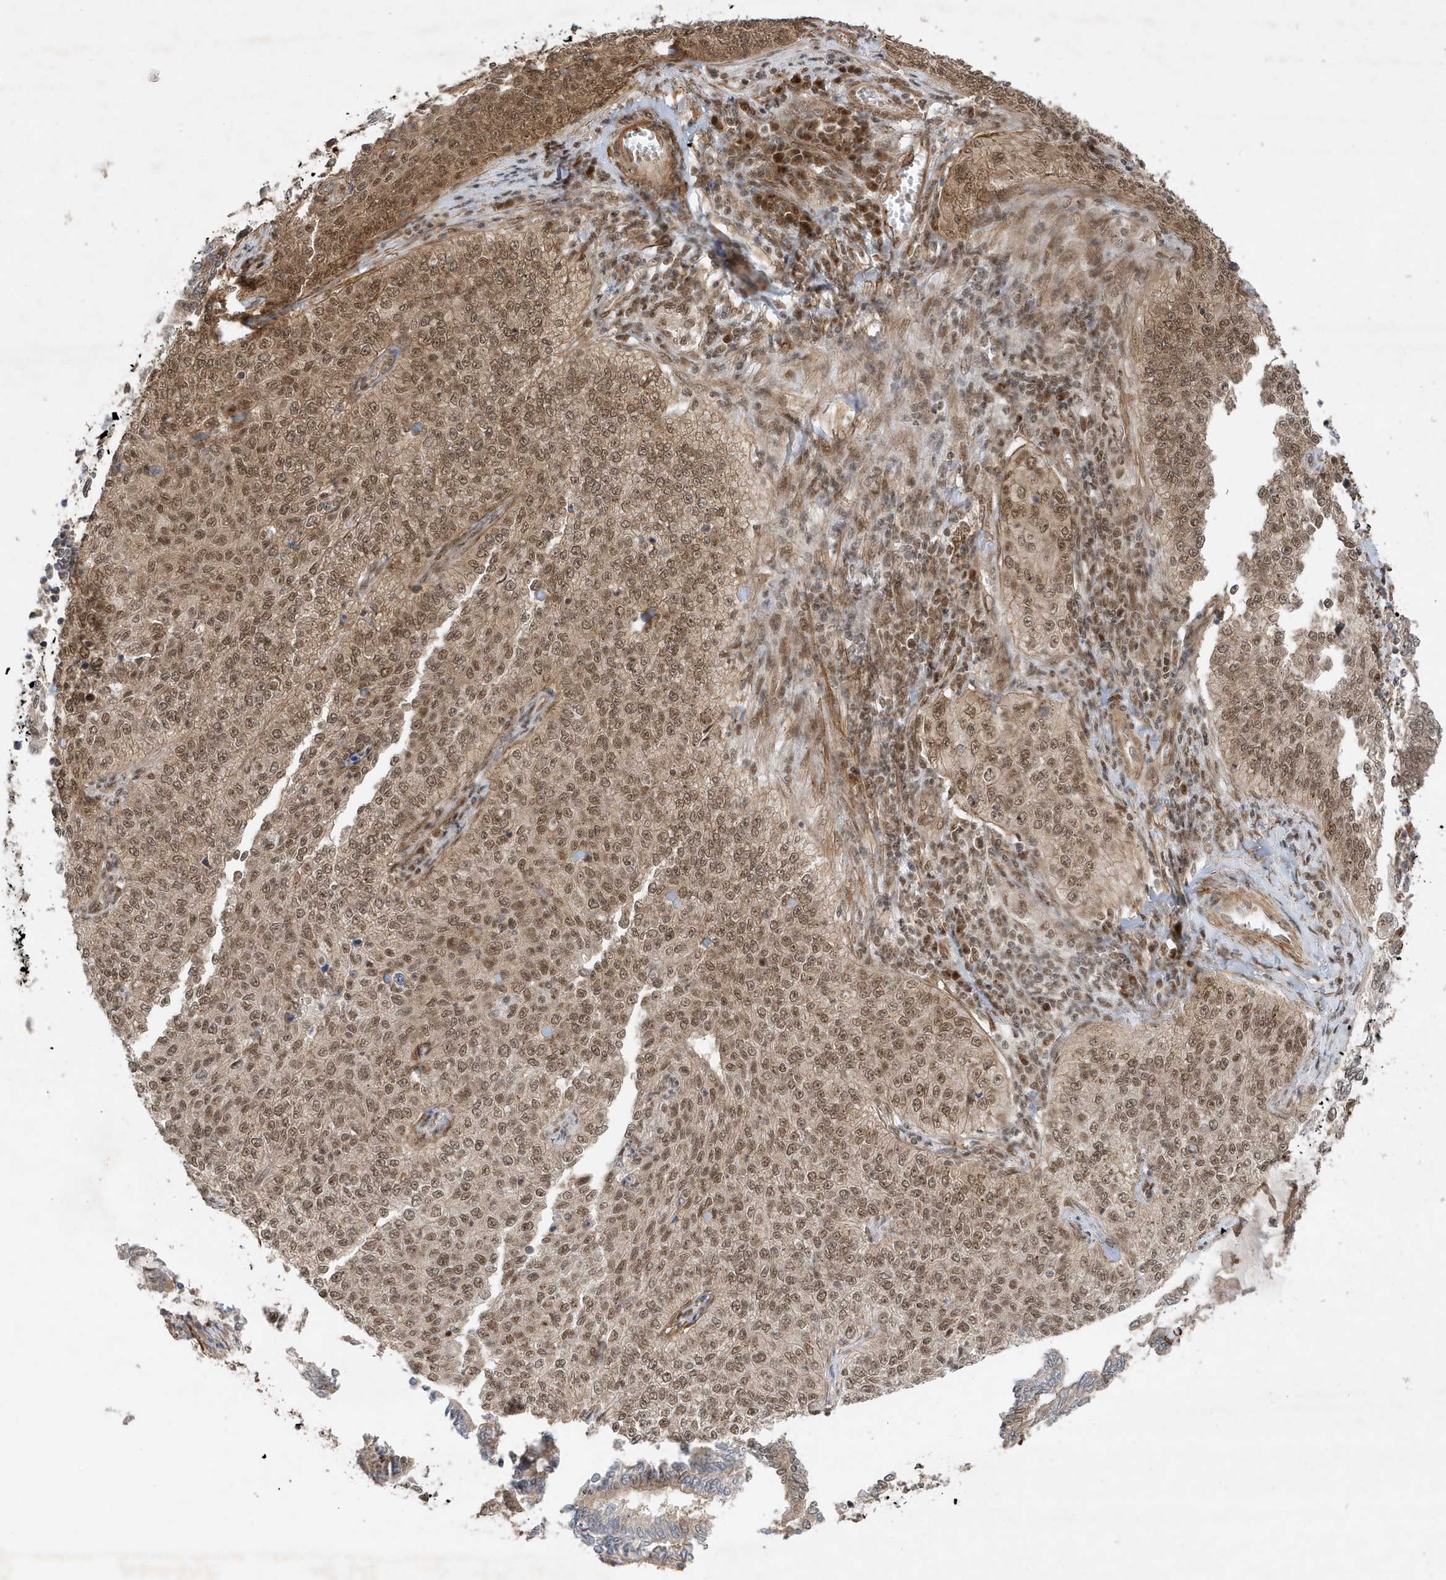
{"staining": {"intensity": "moderate", "quantity": ">75%", "location": "nuclear"}, "tissue": "cervical cancer", "cell_type": "Tumor cells", "image_type": "cancer", "snomed": [{"axis": "morphology", "description": "Squamous cell carcinoma, NOS"}, {"axis": "topography", "description": "Cervix"}], "caption": "Cervical cancer stained for a protein demonstrates moderate nuclear positivity in tumor cells.", "gene": "MAST3", "patient": {"sex": "female", "age": 35}}